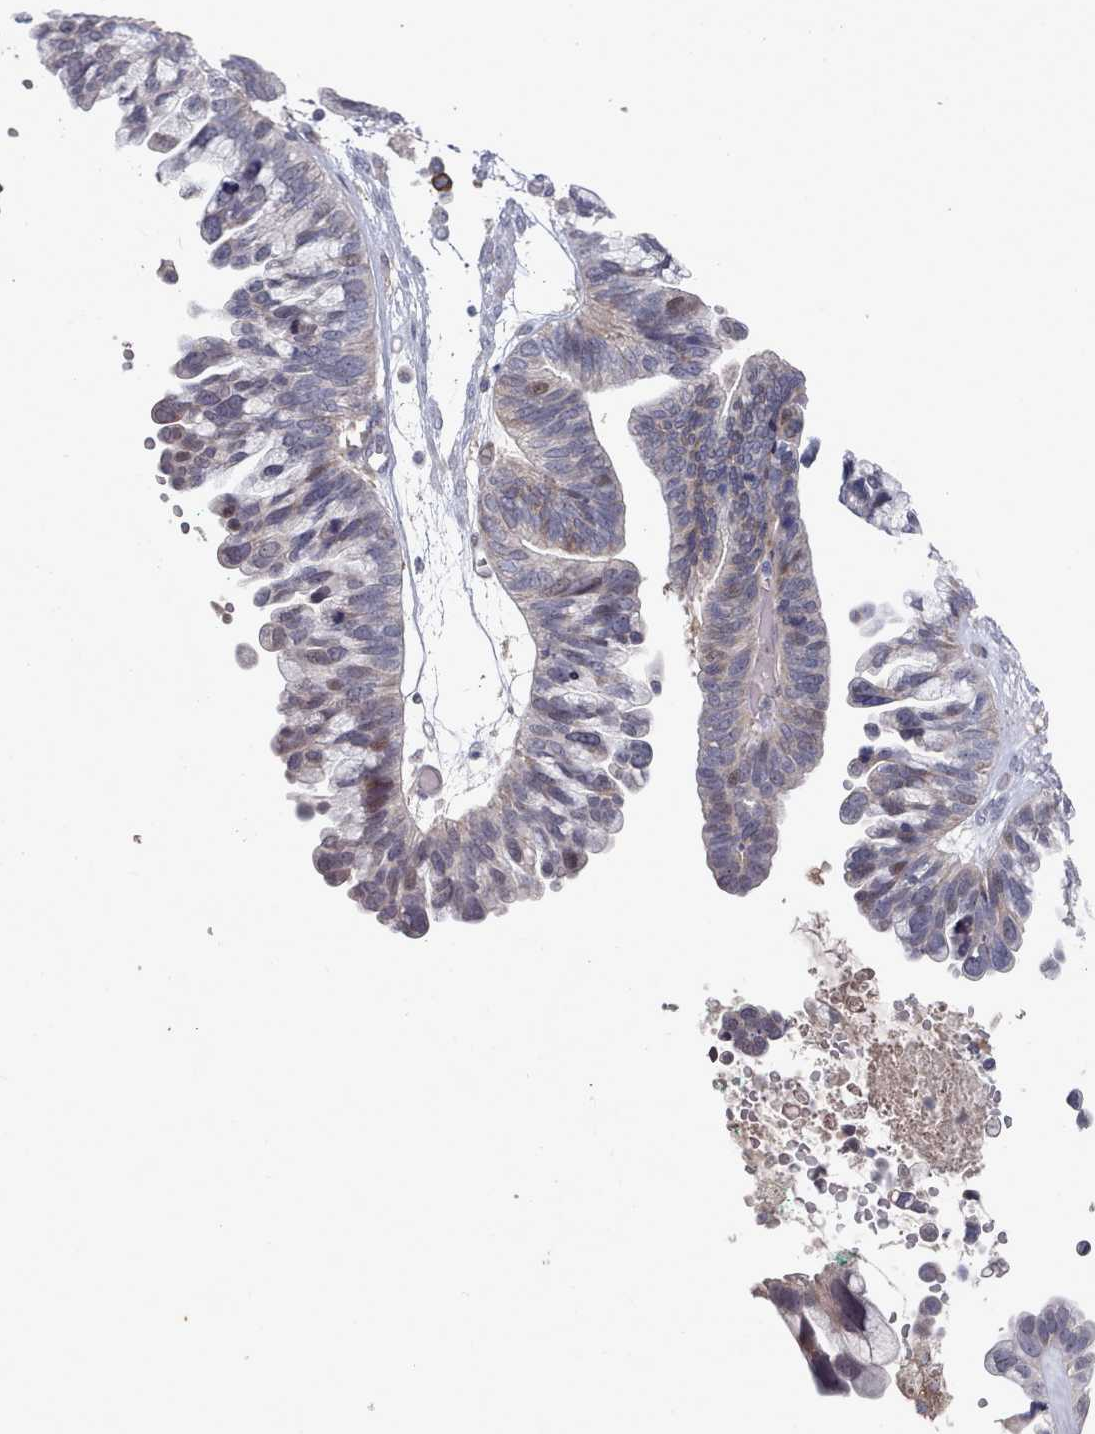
{"staining": {"intensity": "weak", "quantity": "<25%", "location": "nuclear"}, "tissue": "ovarian cancer", "cell_type": "Tumor cells", "image_type": "cancer", "snomed": [{"axis": "morphology", "description": "Cystadenocarcinoma, serous, NOS"}, {"axis": "topography", "description": "Ovary"}], "caption": "The immunohistochemistry (IHC) histopathology image has no significant staining in tumor cells of ovarian cancer (serous cystadenocarcinoma) tissue.", "gene": "COL8A2", "patient": {"sex": "female", "age": 56}}